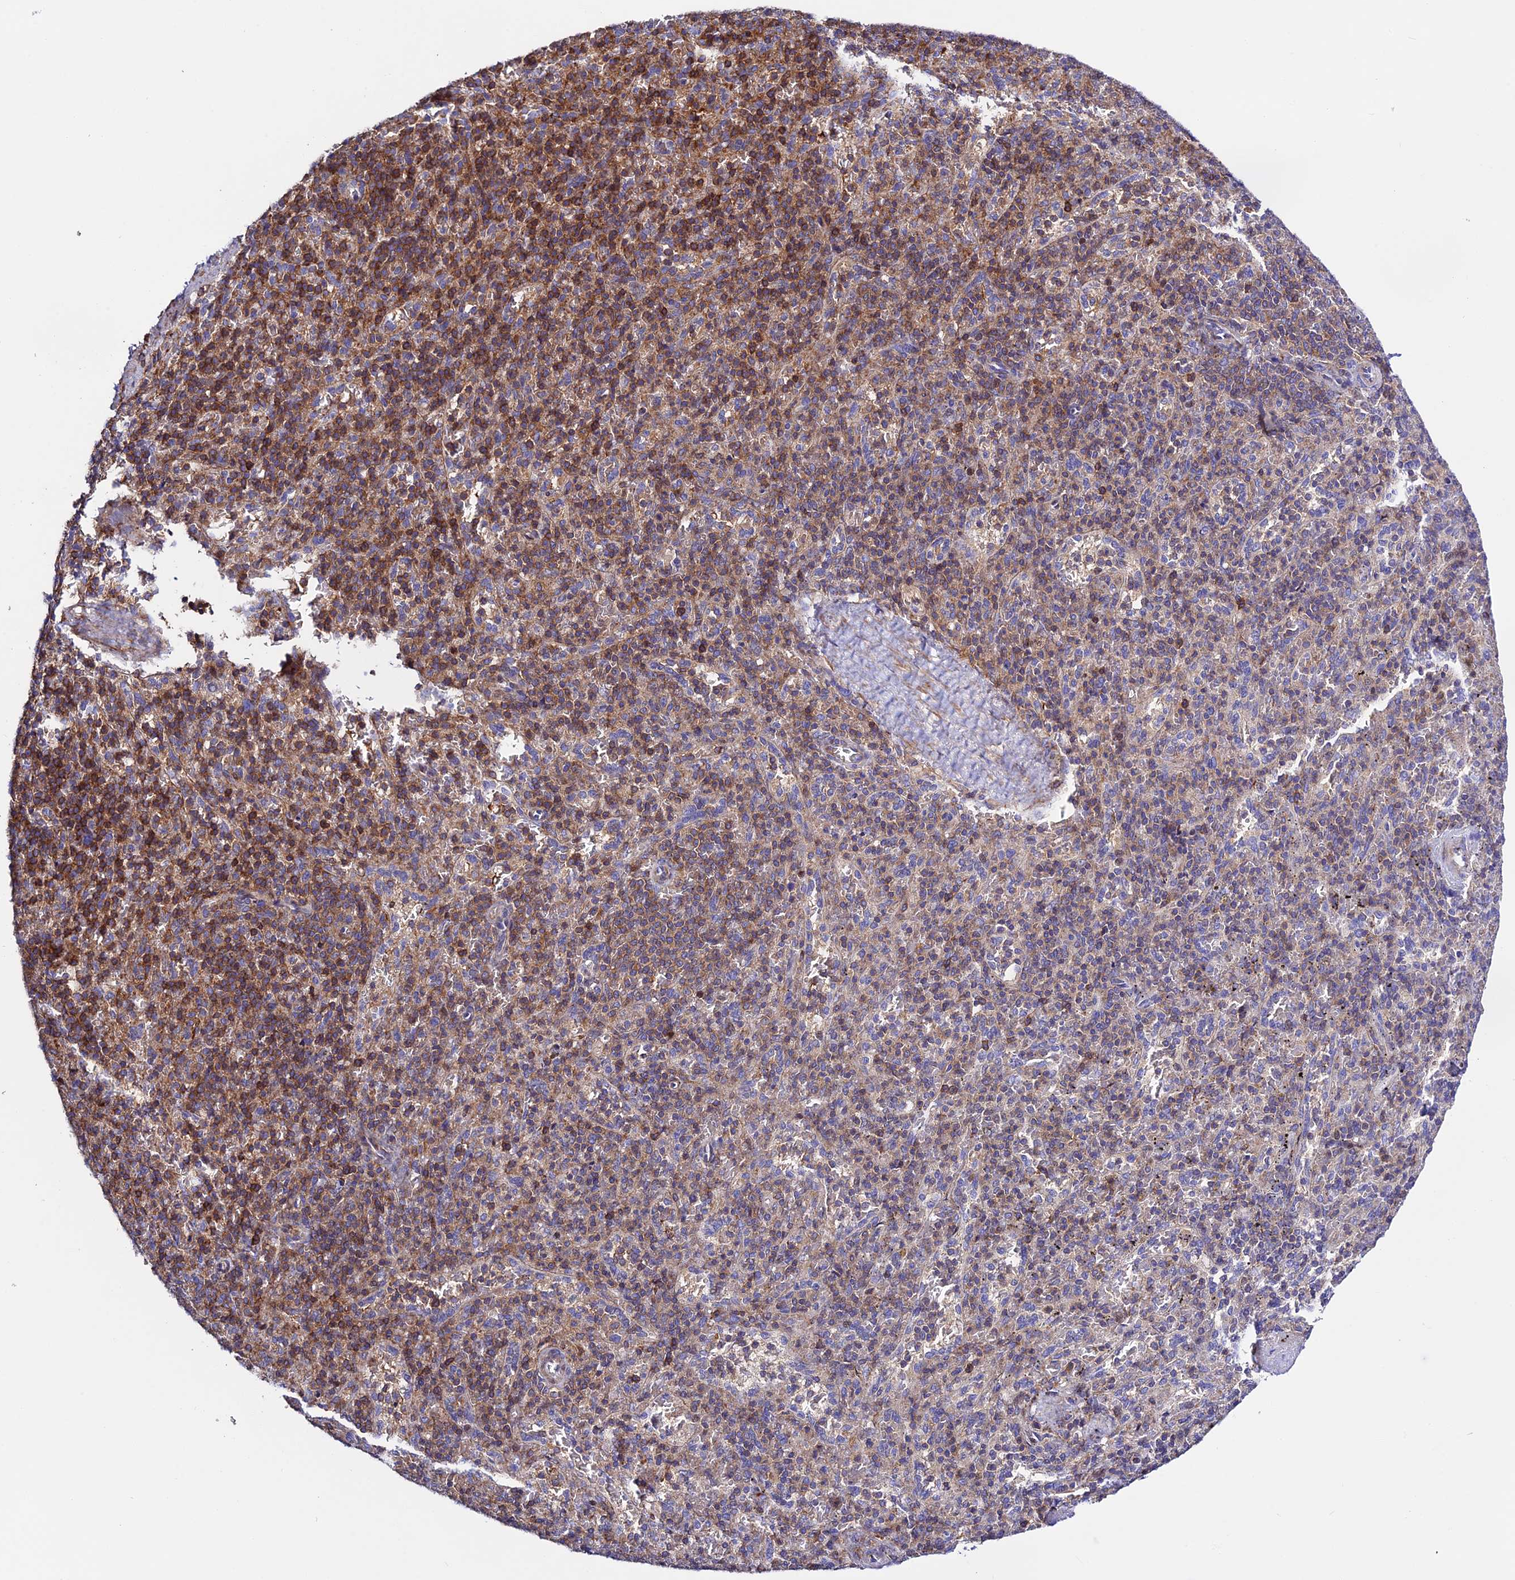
{"staining": {"intensity": "moderate", "quantity": "25%-75%", "location": "cytoplasmic/membranous"}, "tissue": "spleen", "cell_type": "Cells in red pulp", "image_type": "normal", "snomed": [{"axis": "morphology", "description": "Normal tissue, NOS"}, {"axis": "topography", "description": "Spleen"}], "caption": "This is a photomicrograph of IHC staining of unremarkable spleen, which shows moderate positivity in the cytoplasmic/membranous of cells in red pulp.", "gene": "PRIM1", "patient": {"sex": "male", "age": 82}}